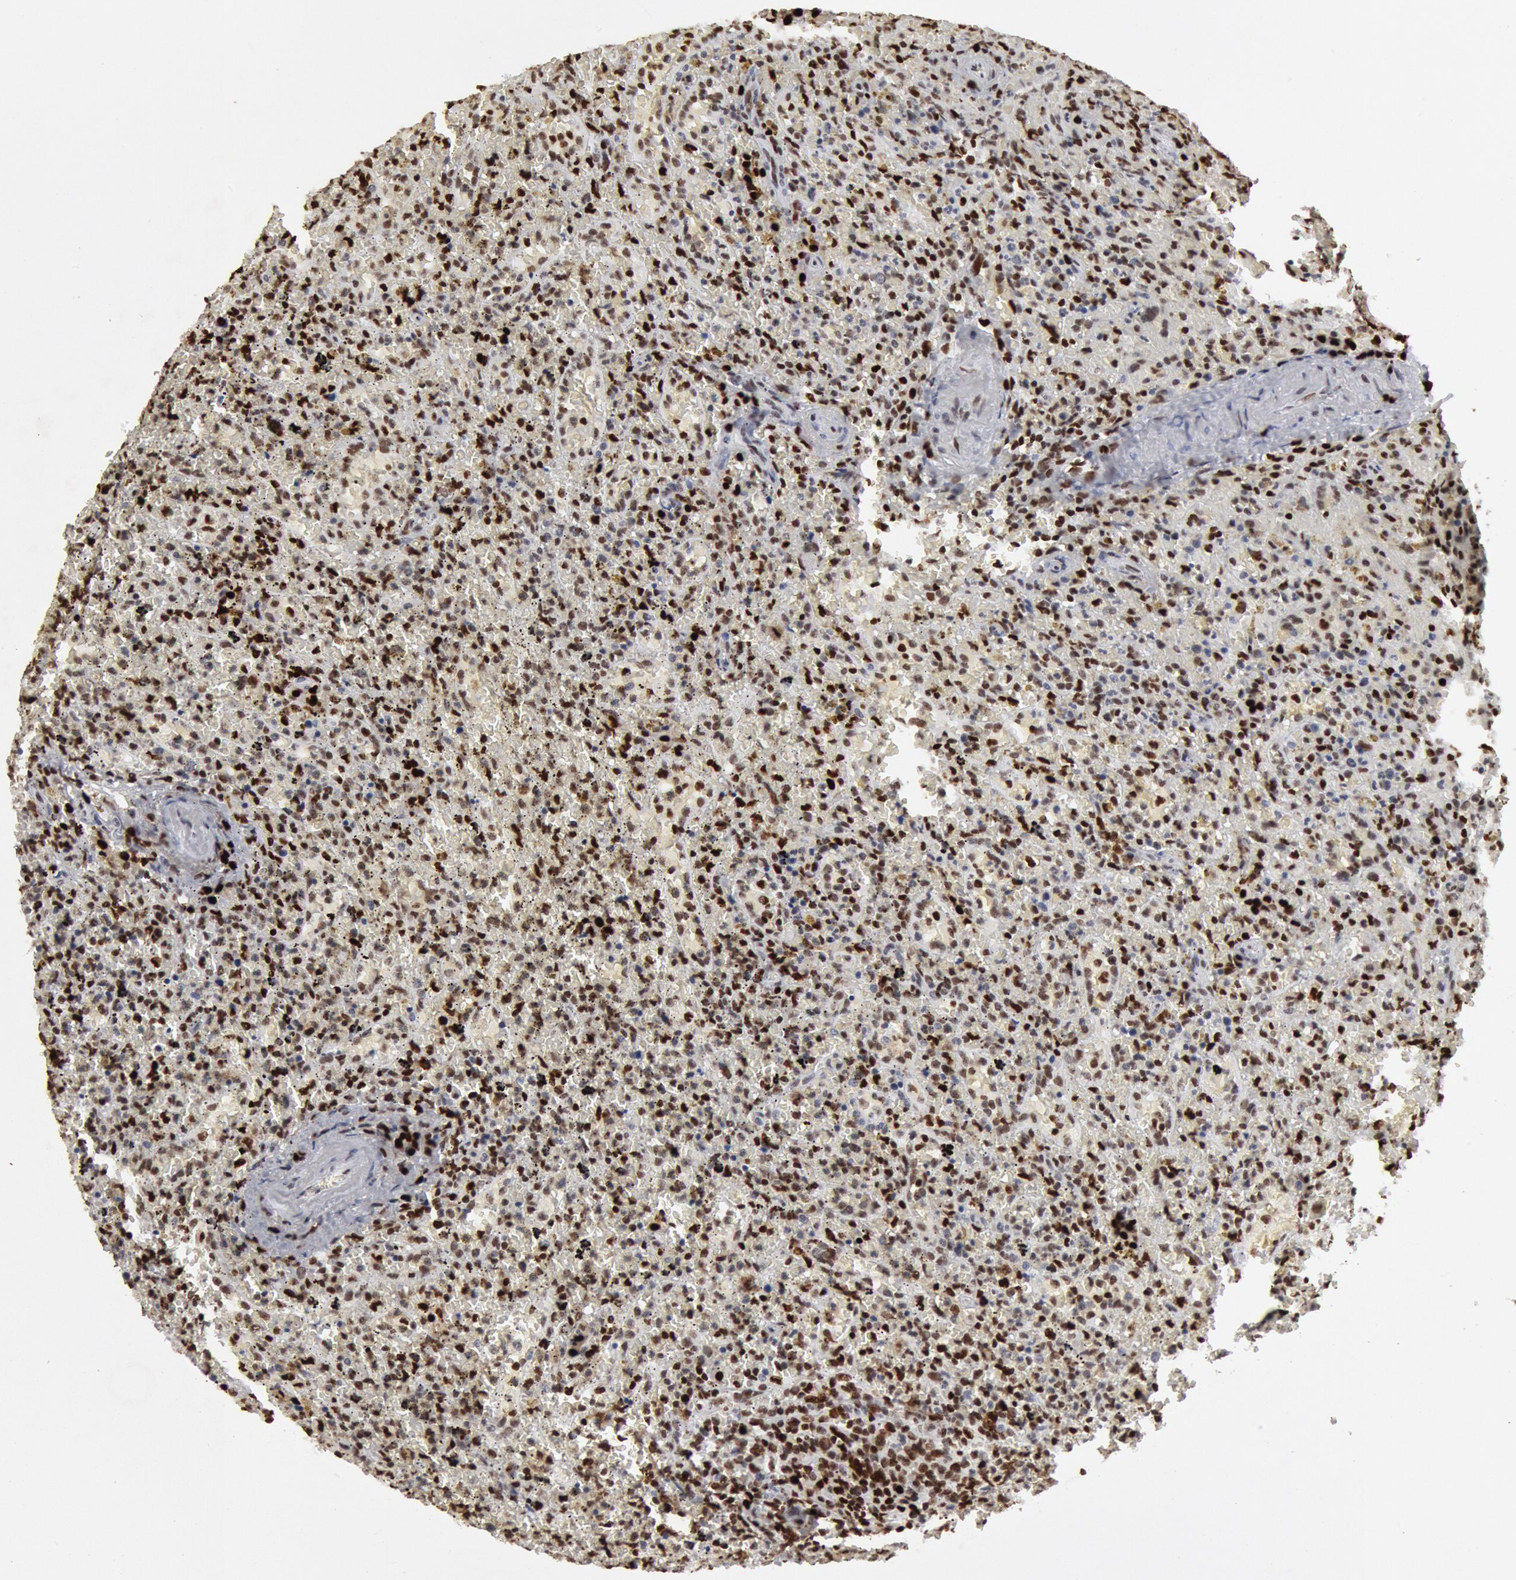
{"staining": {"intensity": "strong", "quantity": ">75%", "location": "nuclear"}, "tissue": "lymphoma", "cell_type": "Tumor cells", "image_type": "cancer", "snomed": [{"axis": "morphology", "description": "Malignant lymphoma, non-Hodgkin's type, High grade"}, {"axis": "topography", "description": "Spleen"}, {"axis": "topography", "description": "Lymph node"}], "caption": "There is high levels of strong nuclear expression in tumor cells of lymphoma, as demonstrated by immunohistochemical staining (brown color).", "gene": "SUB1", "patient": {"sex": "female", "age": 70}}